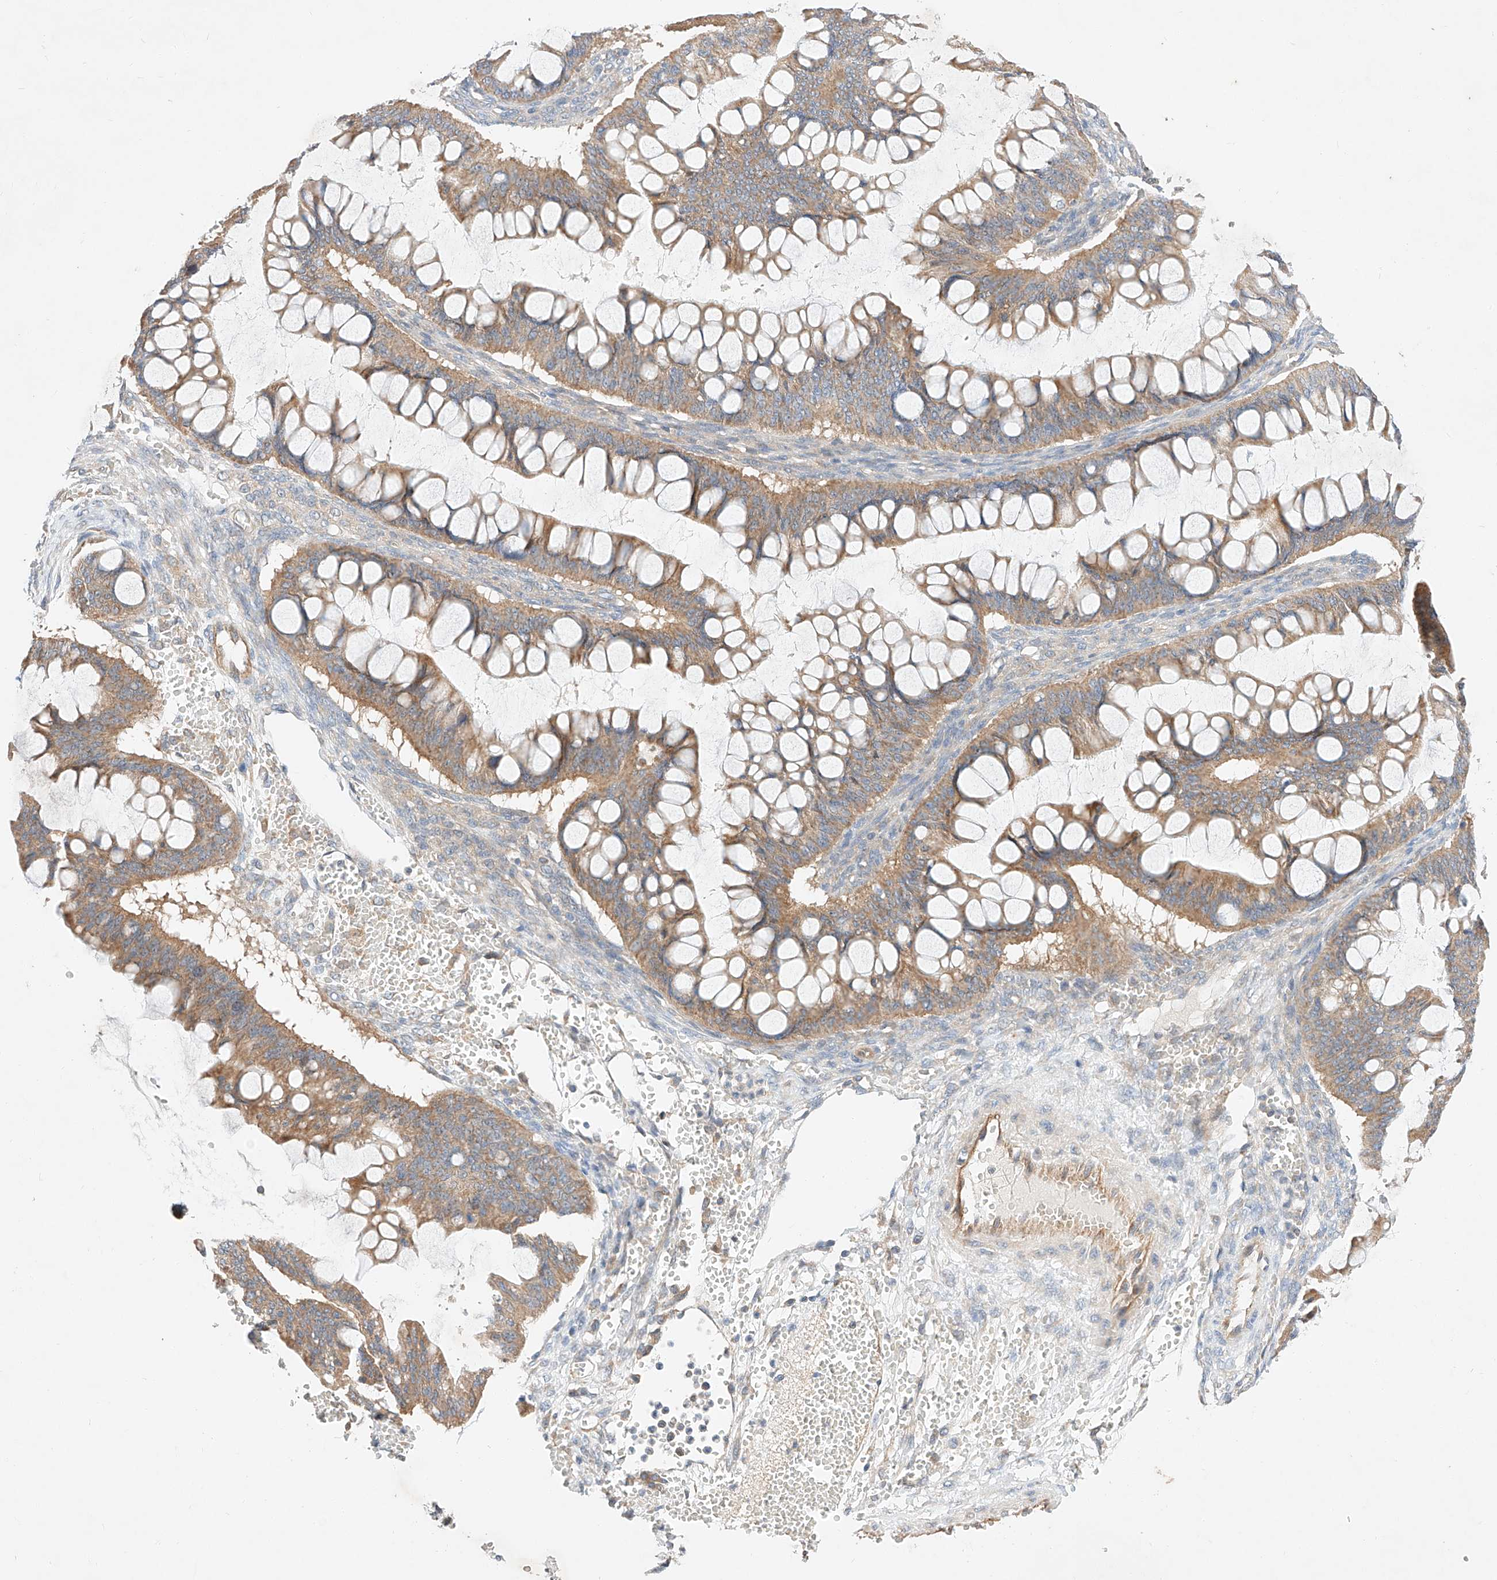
{"staining": {"intensity": "moderate", "quantity": ">75%", "location": "cytoplasmic/membranous"}, "tissue": "ovarian cancer", "cell_type": "Tumor cells", "image_type": "cancer", "snomed": [{"axis": "morphology", "description": "Cystadenocarcinoma, mucinous, NOS"}, {"axis": "topography", "description": "Ovary"}], "caption": "Mucinous cystadenocarcinoma (ovarian) stained for a protein demonstrates moderate cytoplasmic/membranous positivity in tumor cells.", "gene": "C6orf118", "patient": {"sex": "female", "age": 73}}